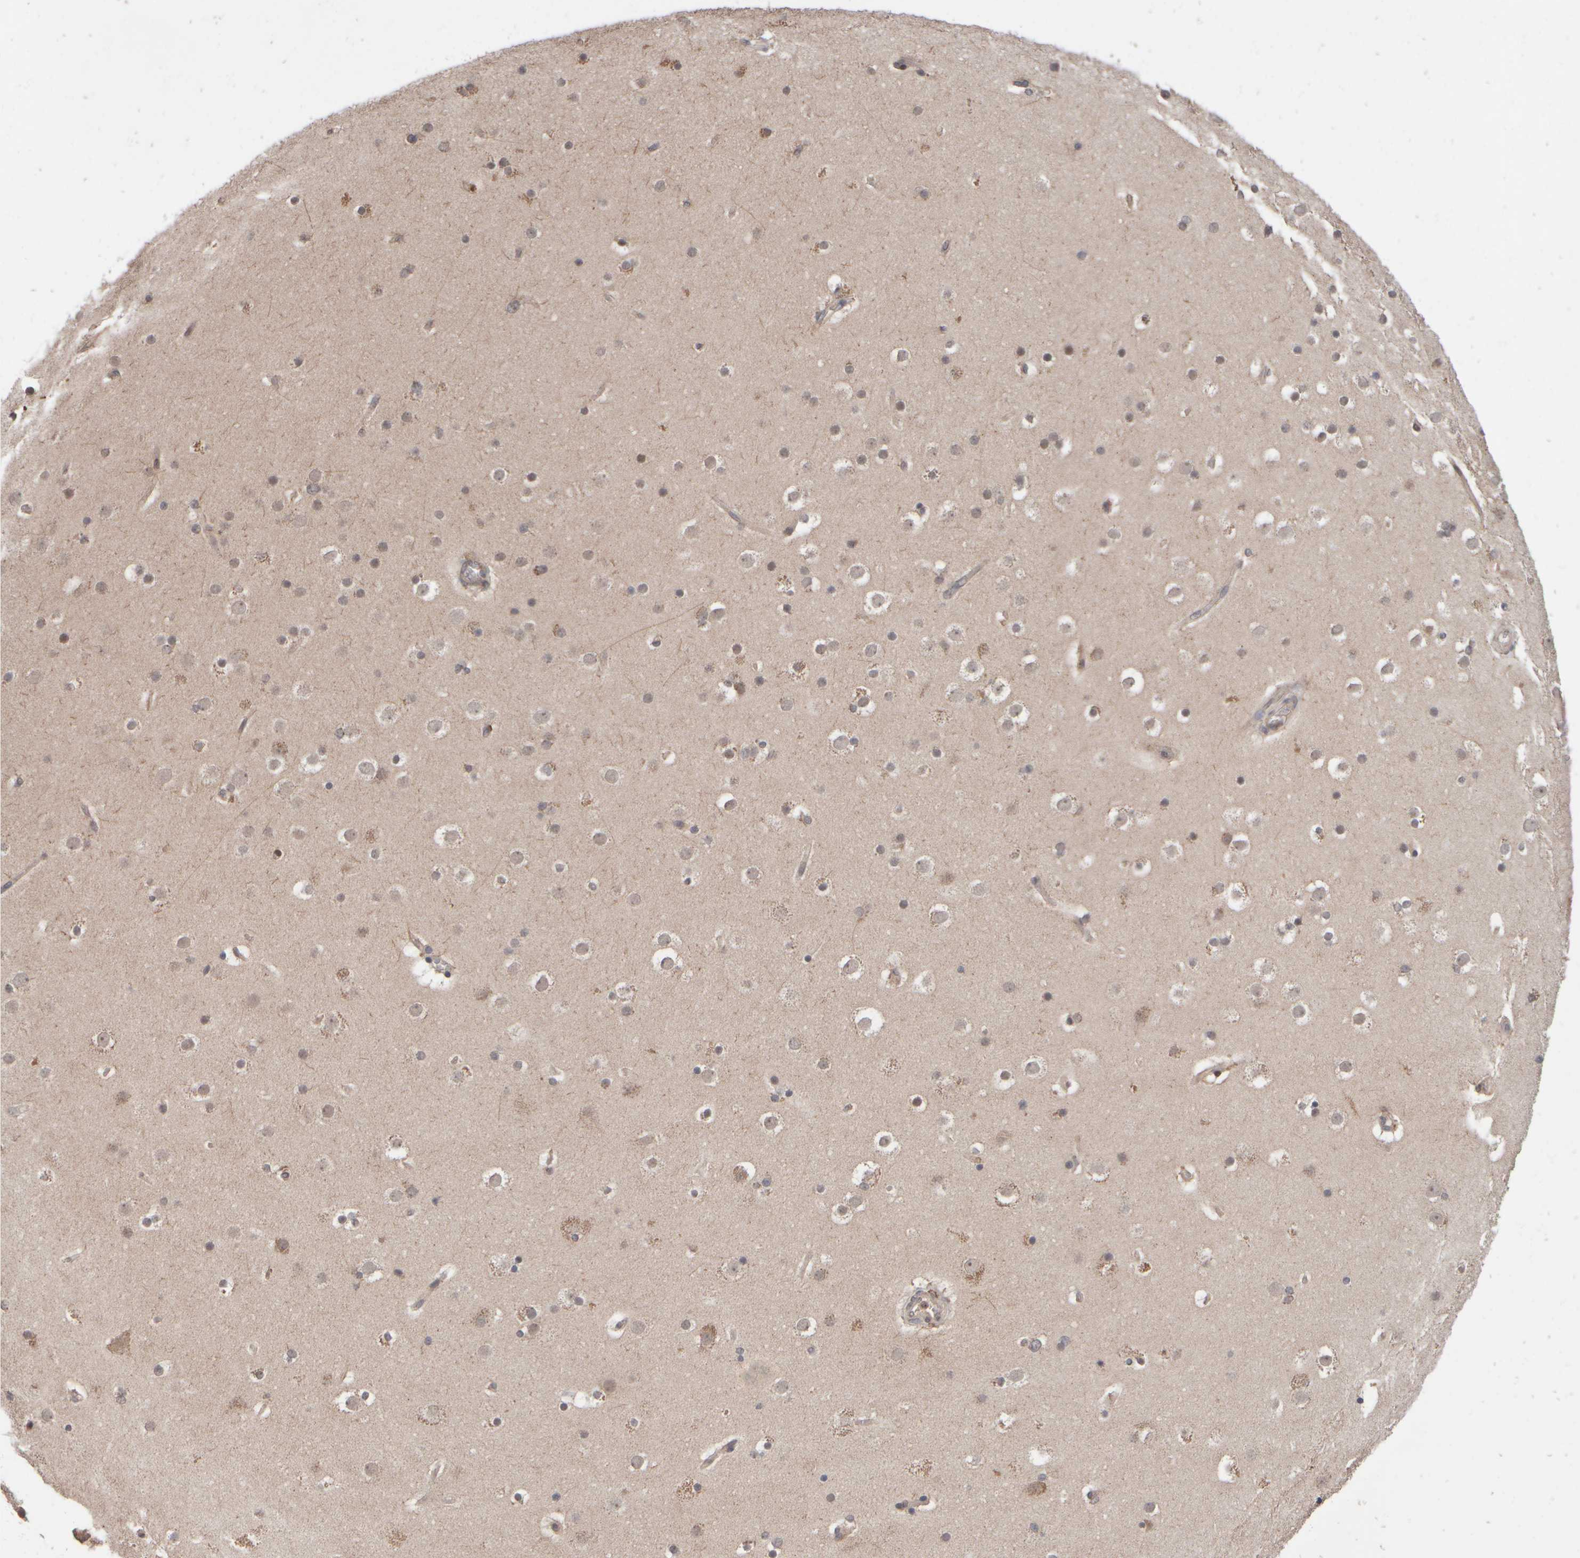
{"staining": {"intensity": "negative", "quantity": "none", "location": "none"}, "tissue": "cerebral cortex", "cell_type": "Endothelial cells", "image_type": "normal", "snomed": [{"axis": "morphology", "description": "Normal tissue, NOS"}, {"axis": "topography", "description": "Cerebral cortex"}], "caption": "Immunohistochemistry (IHC) micrograph of normal cerebral cortex: cerebral cortex stained with DAB (3,3'-diaminobenzidine) displays no significant protein staining in endothelial cells.", "gene": "ABHD11", "patient": {"sex": "male", "age": 57}}